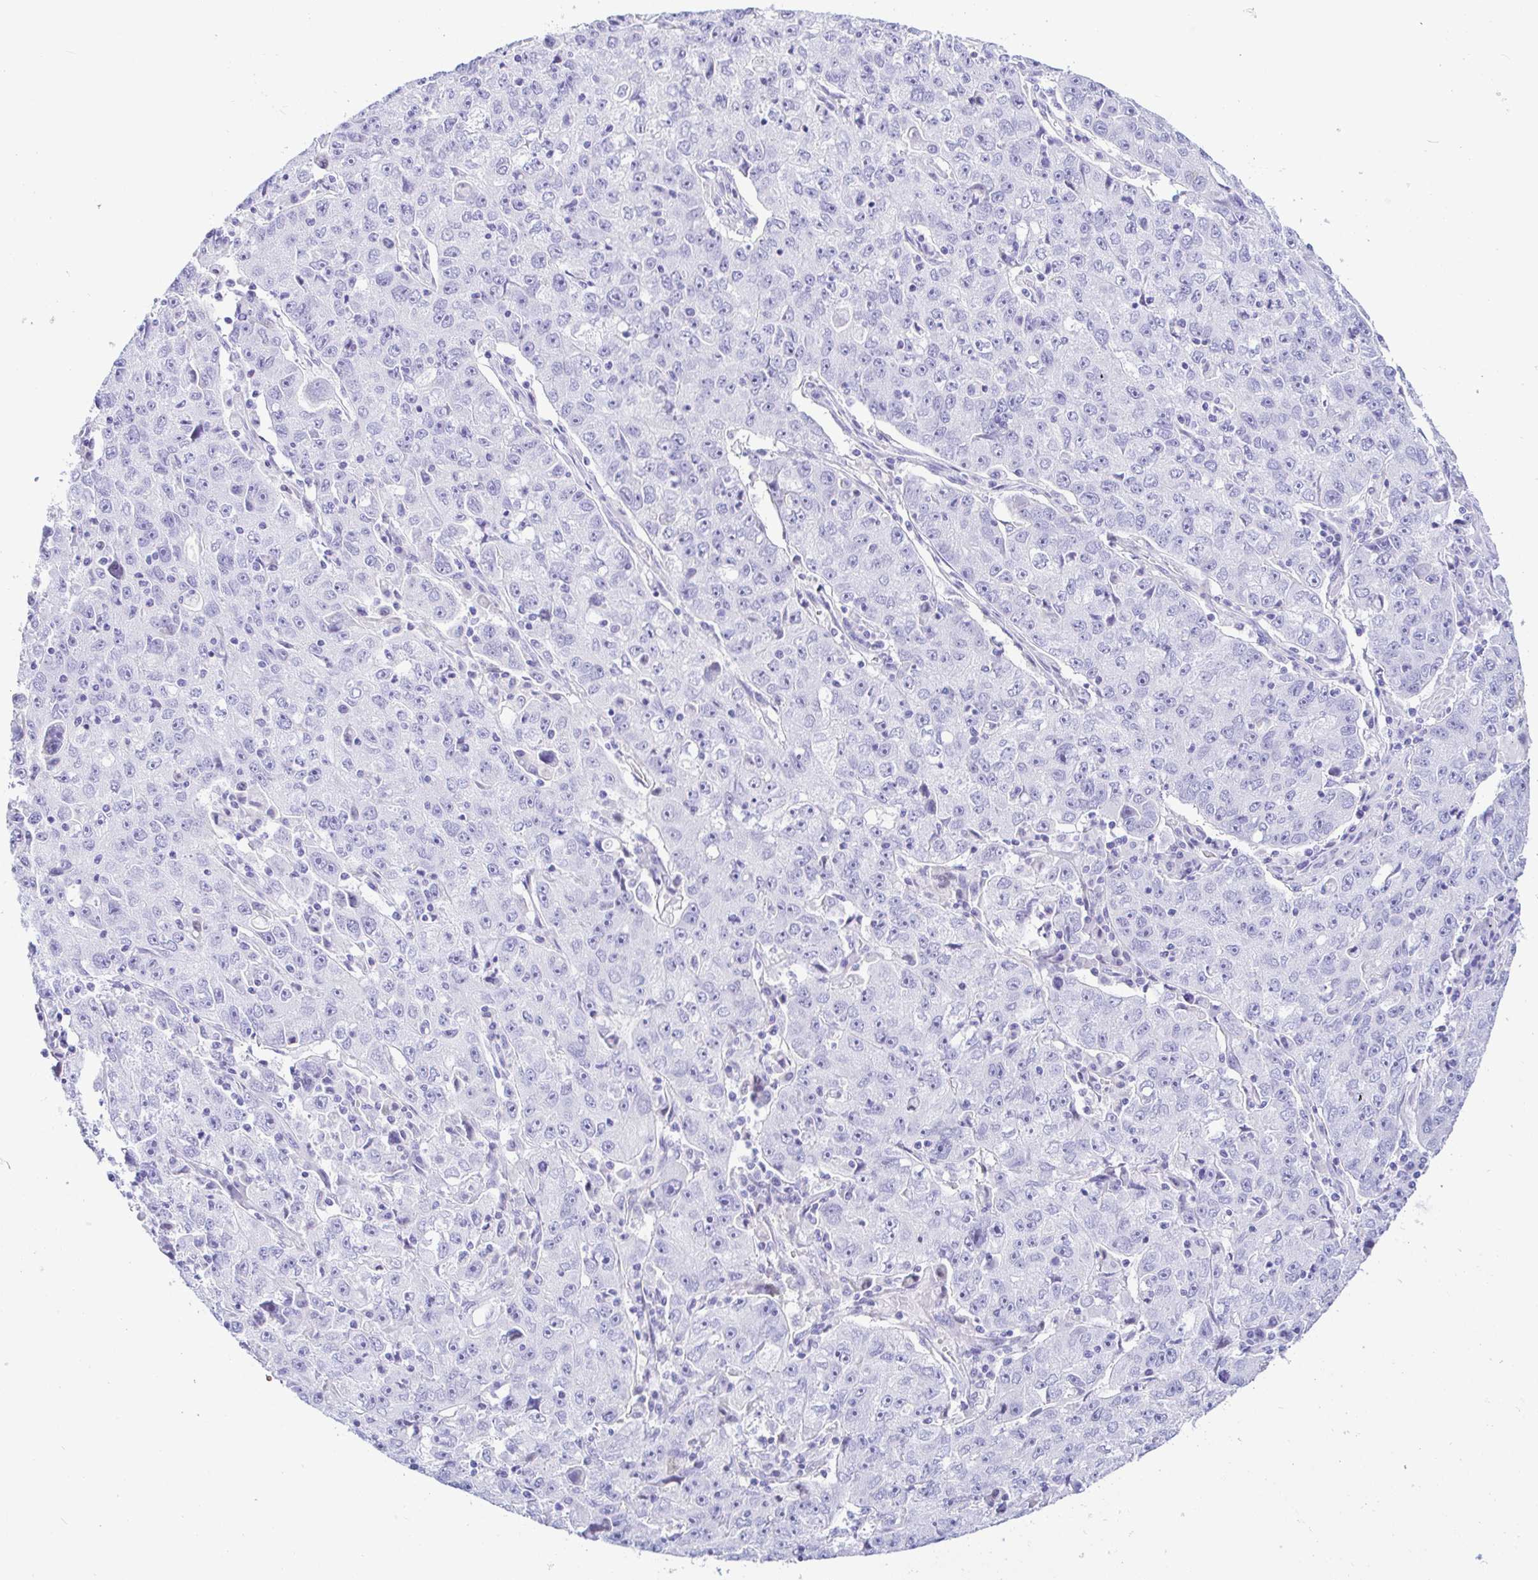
{"staining": {"intensity": "negative", "quantity": "none", "location": "none"}, "tissue": "lung cancer", "cell_type": "Tumor cells", "image_type": "cancer", "snomed": [{"axis": "morphology", "description": "Normal morphology"}, {"axis": "morphology", "description": "Adenocarcinoma, NOS"}, {"axis": "topography", "description": "Lymph node"}, {"axis": "topography", "description": "Lung"}], "caption": "This is an IHC histopathology image of human lung adenocarcinoma. There is no staining in tumor cells.", "gene": "PINLYP", "patient": {"sex": "female", "age": 57}}